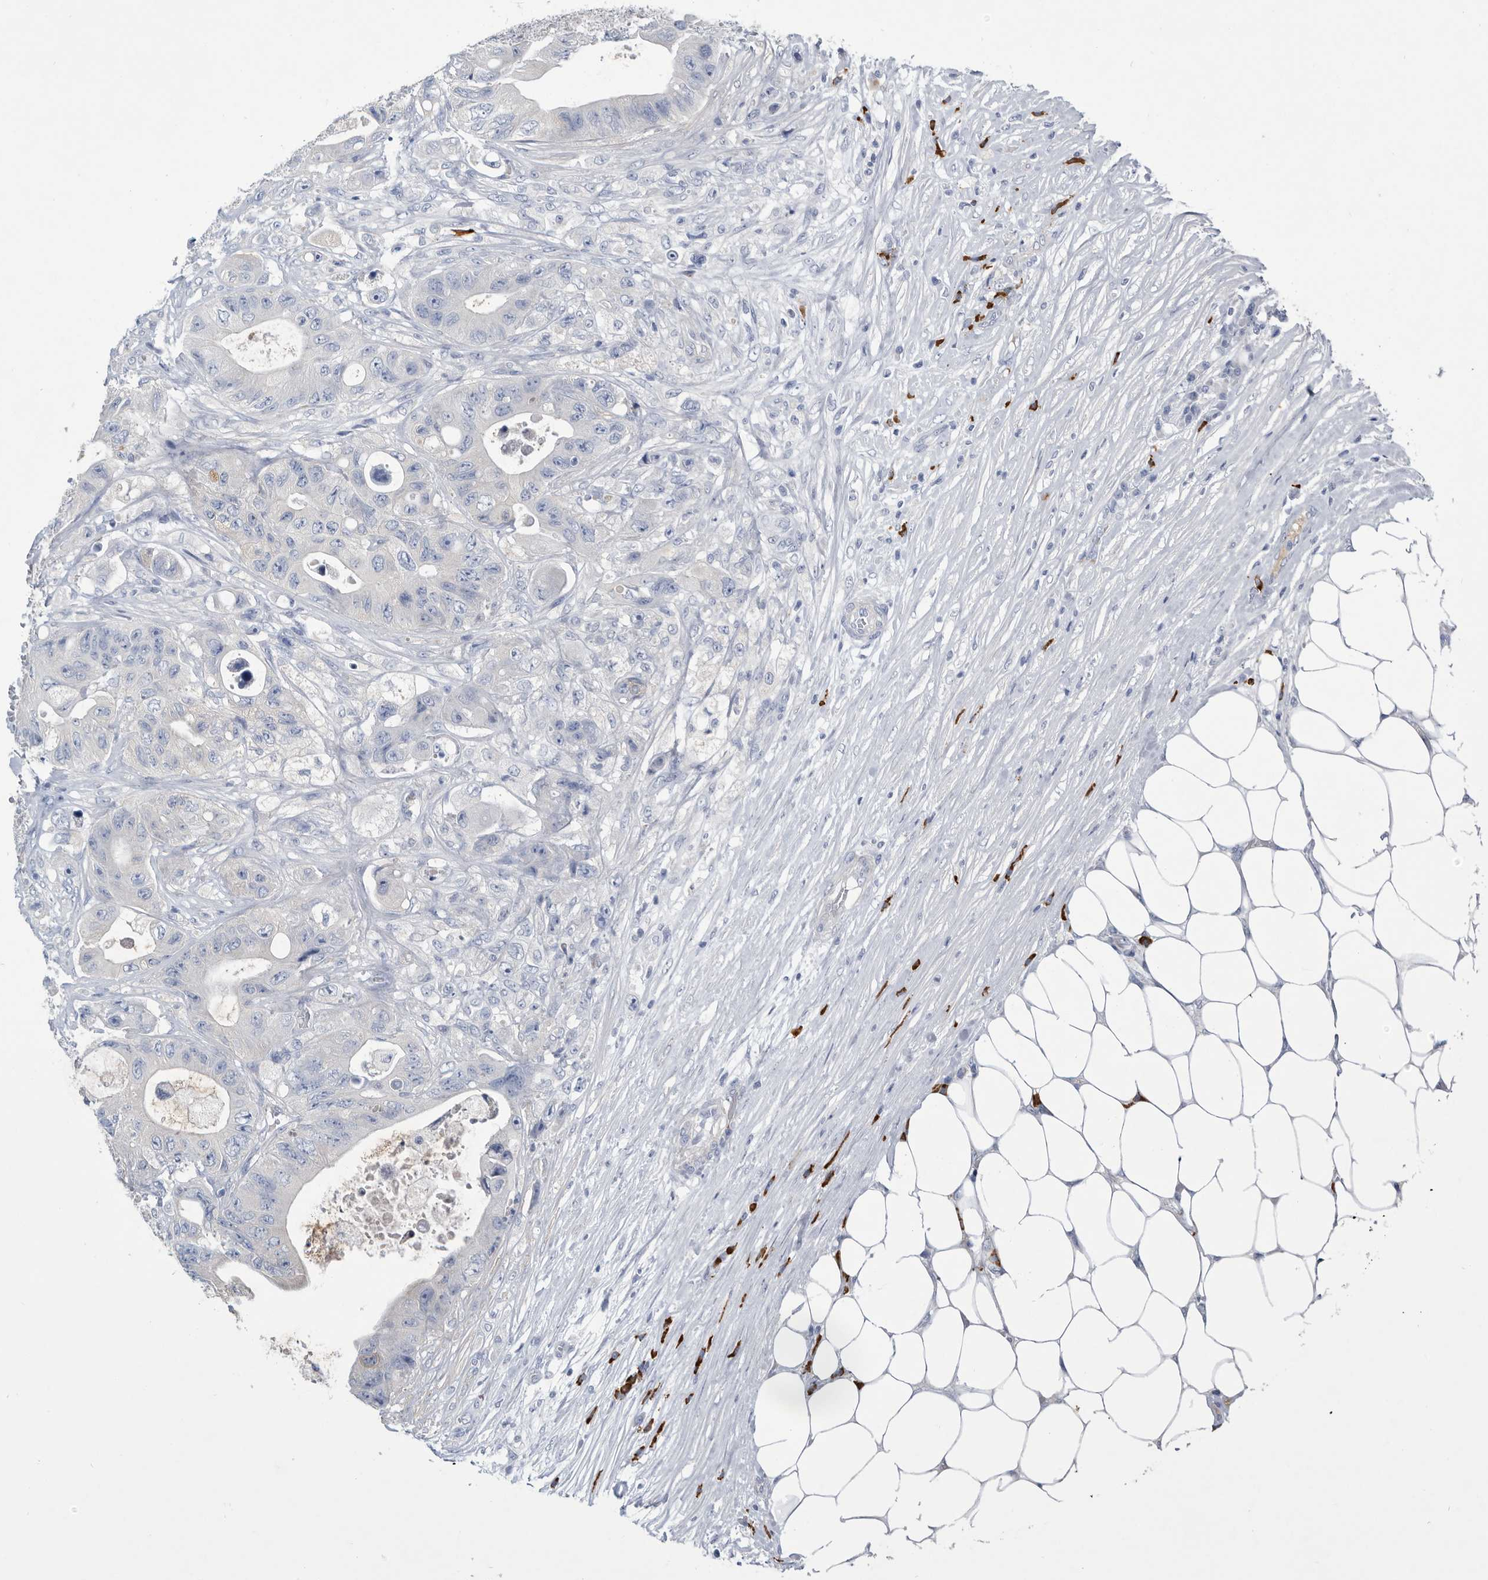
{"staining": {"intensity": "negative", "quantity": "none", "location": "none"}, "tissue": "colorectal cancer", "cell_type": "Tumor cells", "image_type": "cancer", "snomed": [{"axis": "morphology", "description": "Adenocarcinoma, NOS"}, {"axis": "topography", "description": "Colon"}], "caption": "The image displays no staining of tumor cells in colorectal adenocarcinoma.", "gene": "BTBD6", "patient": {"sex": "female", "age": 46}}